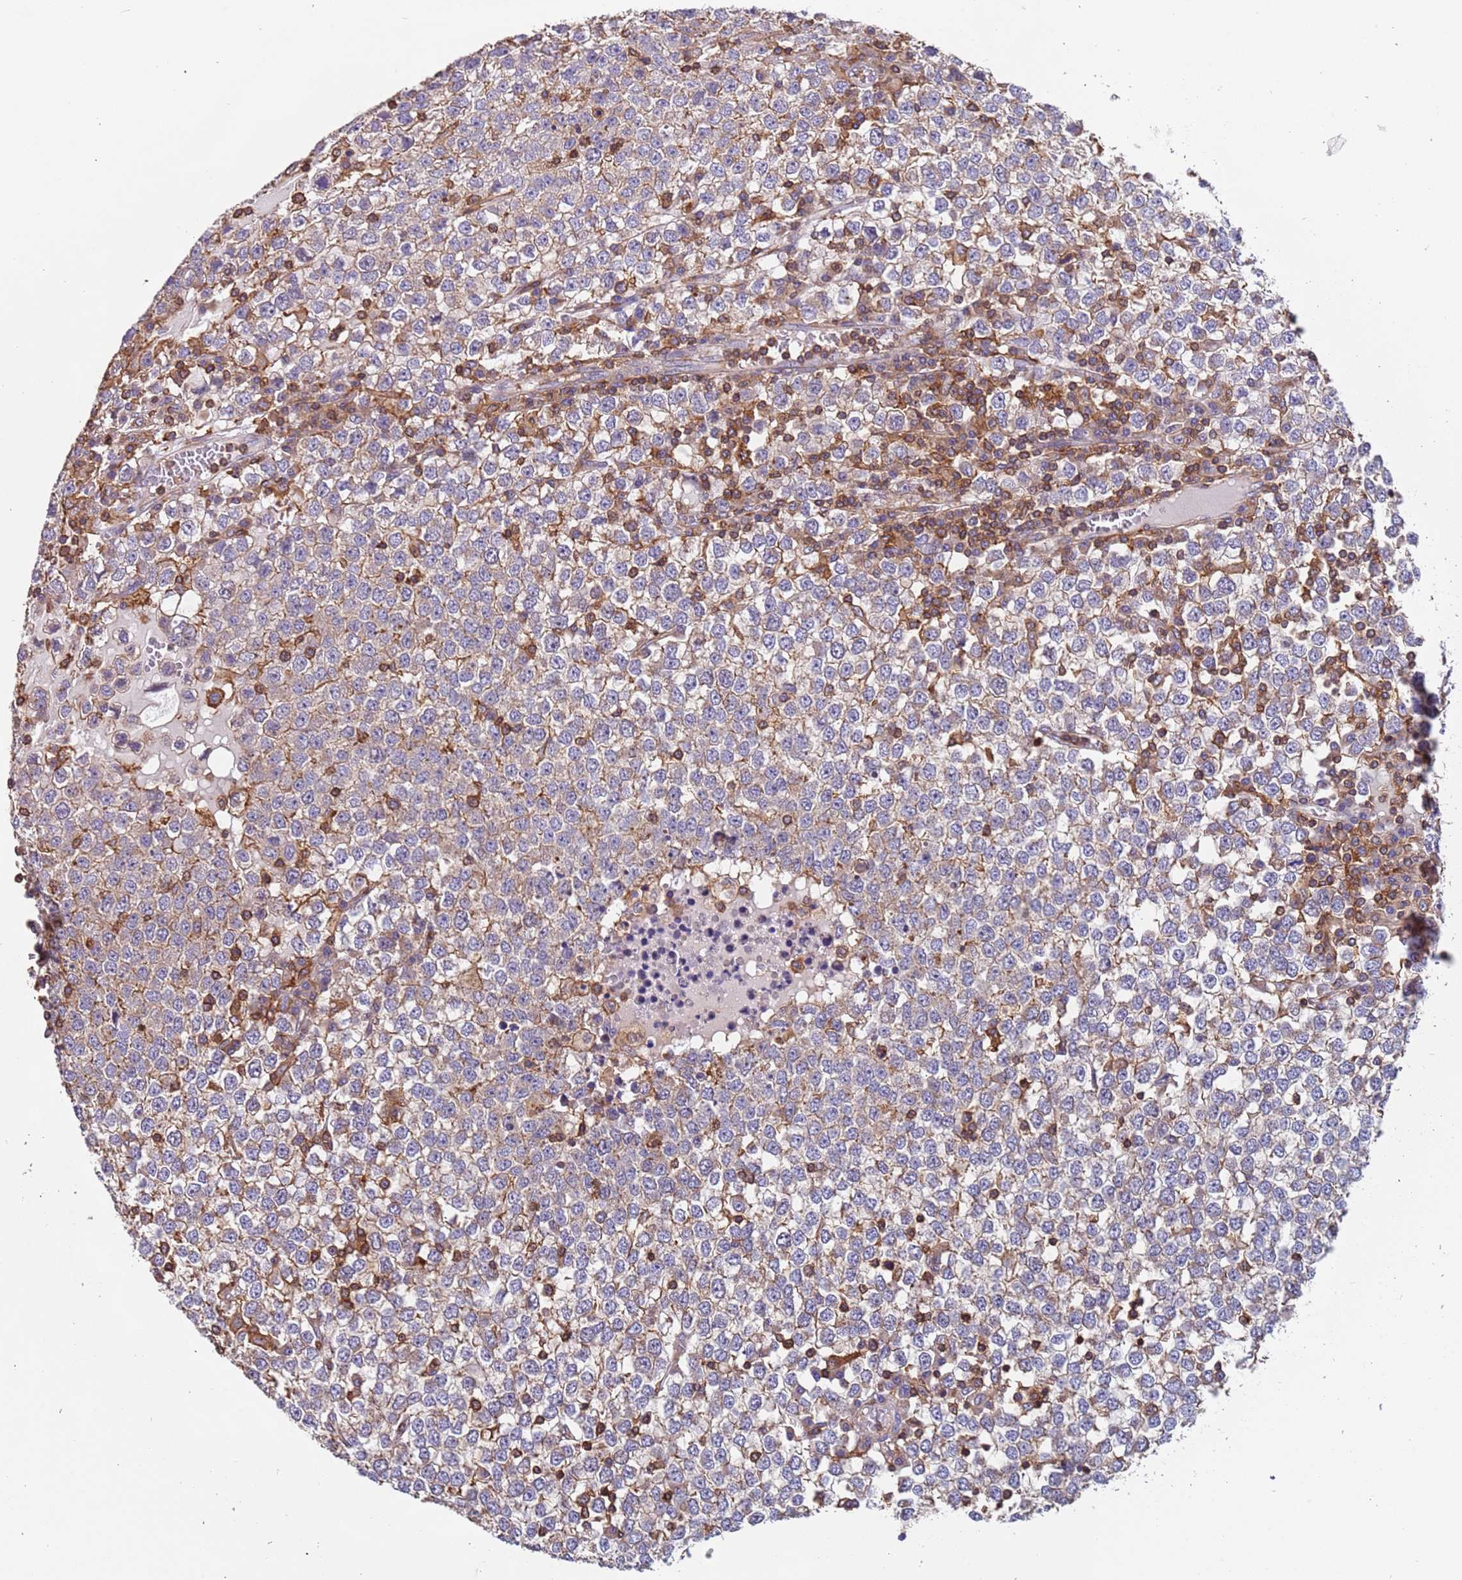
{"staining": {"intensity": "weak", "quantity": "<25%", "location": "cytoplasmic/membranous"}, "tissue": "testis cancer", "cell_type": "Tumor cells", "image_type": "cancer", "snomed": [{"axis": "morphology", "description": "Seminoma, NOS"}, {"axis": "topography", "description": "Testis"}], "caption": "IHC of seminoma (testis) reveals no expression in tumor cells. The staining is performed using DAB (3,3'-diaminobenzidine) brown chromogen with nuclei counter-stained in using hematoxylin.", "gene": "SYT4", "patient": {"sex": "male", "age": 65}}